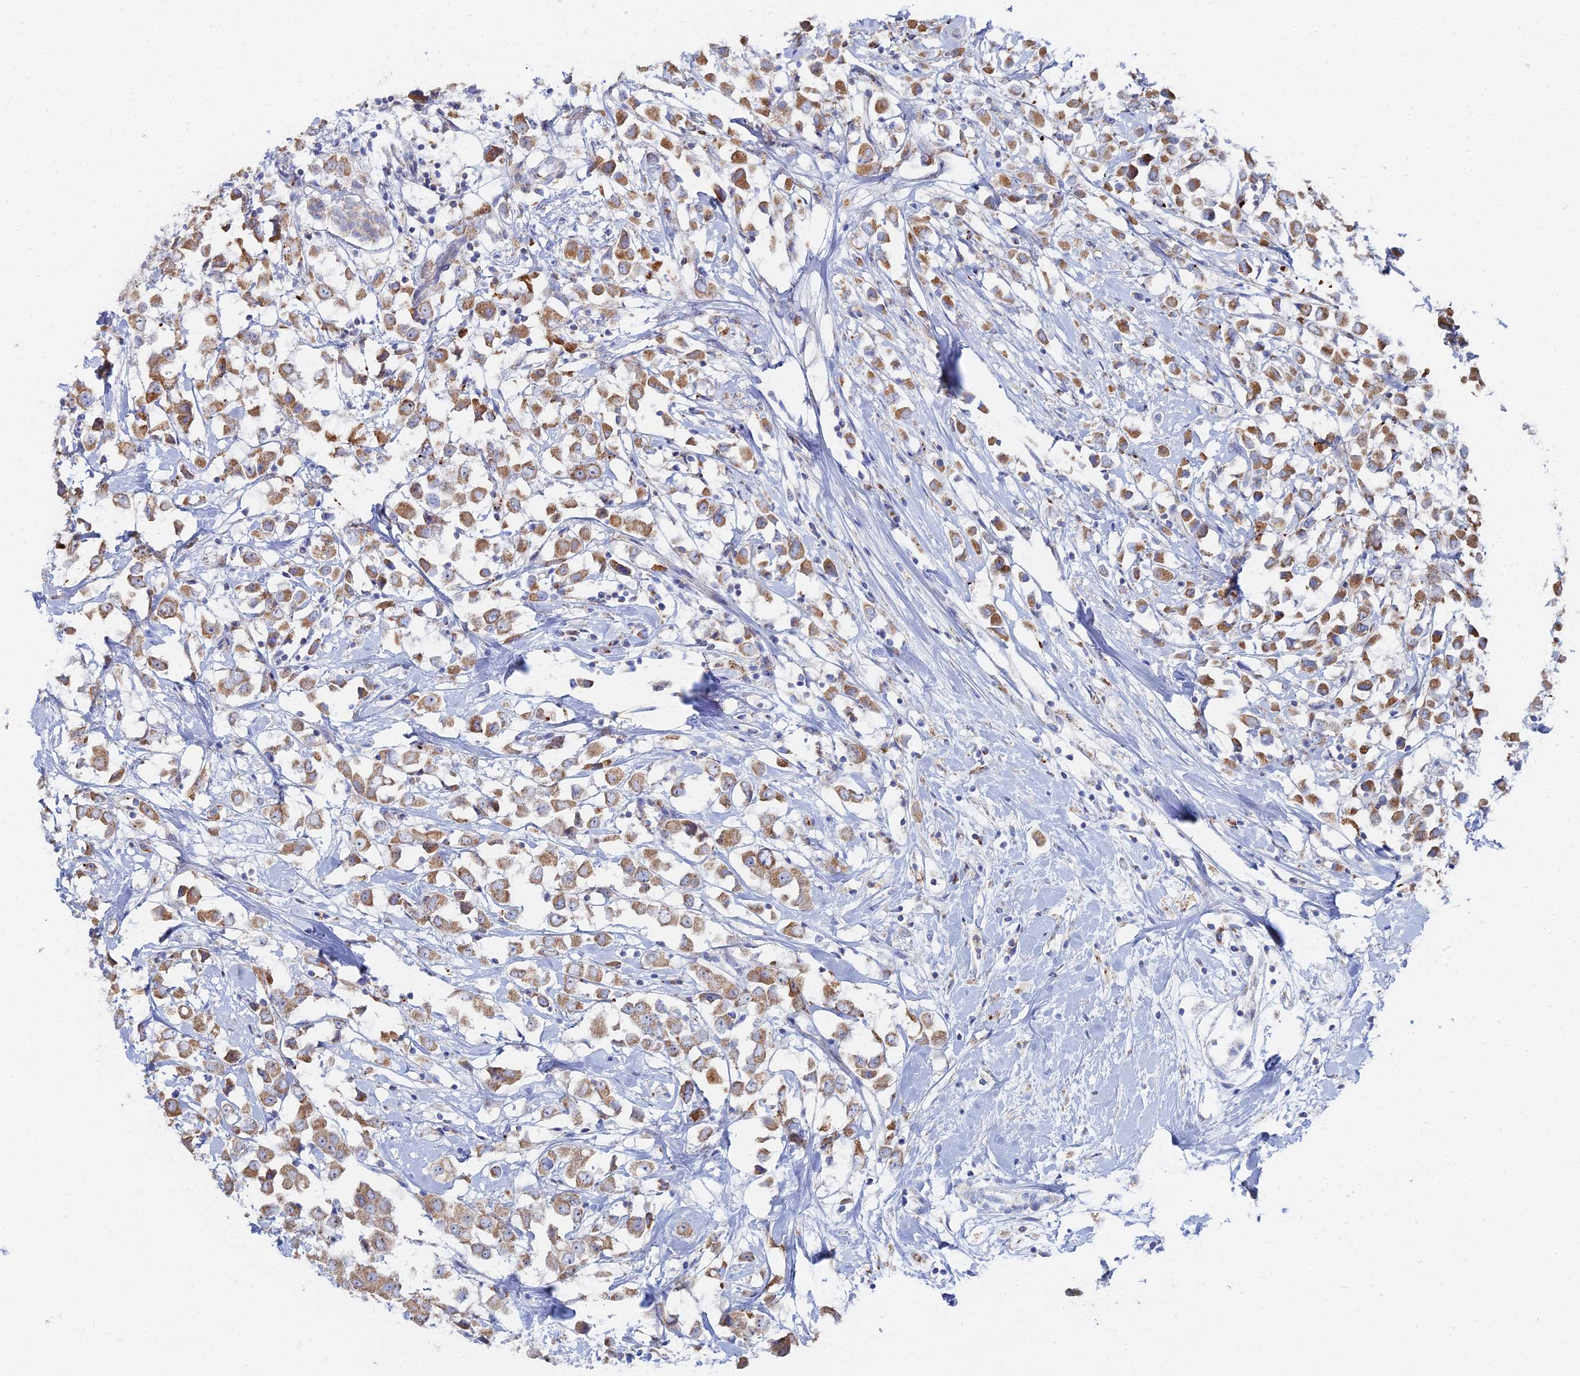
{"staining": {"intensity": "moderate", "quantity": ">75%", "location": "cytoplasmic/membranous"}, "tissue": "breast cancer", "cell_type": "Tumor cells", "image_type": "cancer", "snomed": [{"axis": "morphology", "description": "Duct carcinoma"}, {"axis": "topography", "description": "Breast"}], "caption": "Human breast cancer (intraductal carcinoma) stained for a protein (brown) shows moderate cytoplasmic/membranous positive staining in about >75% of tumor cells.", "gene": "MPC1", "patient": {"sex": "female", "age": 61}}